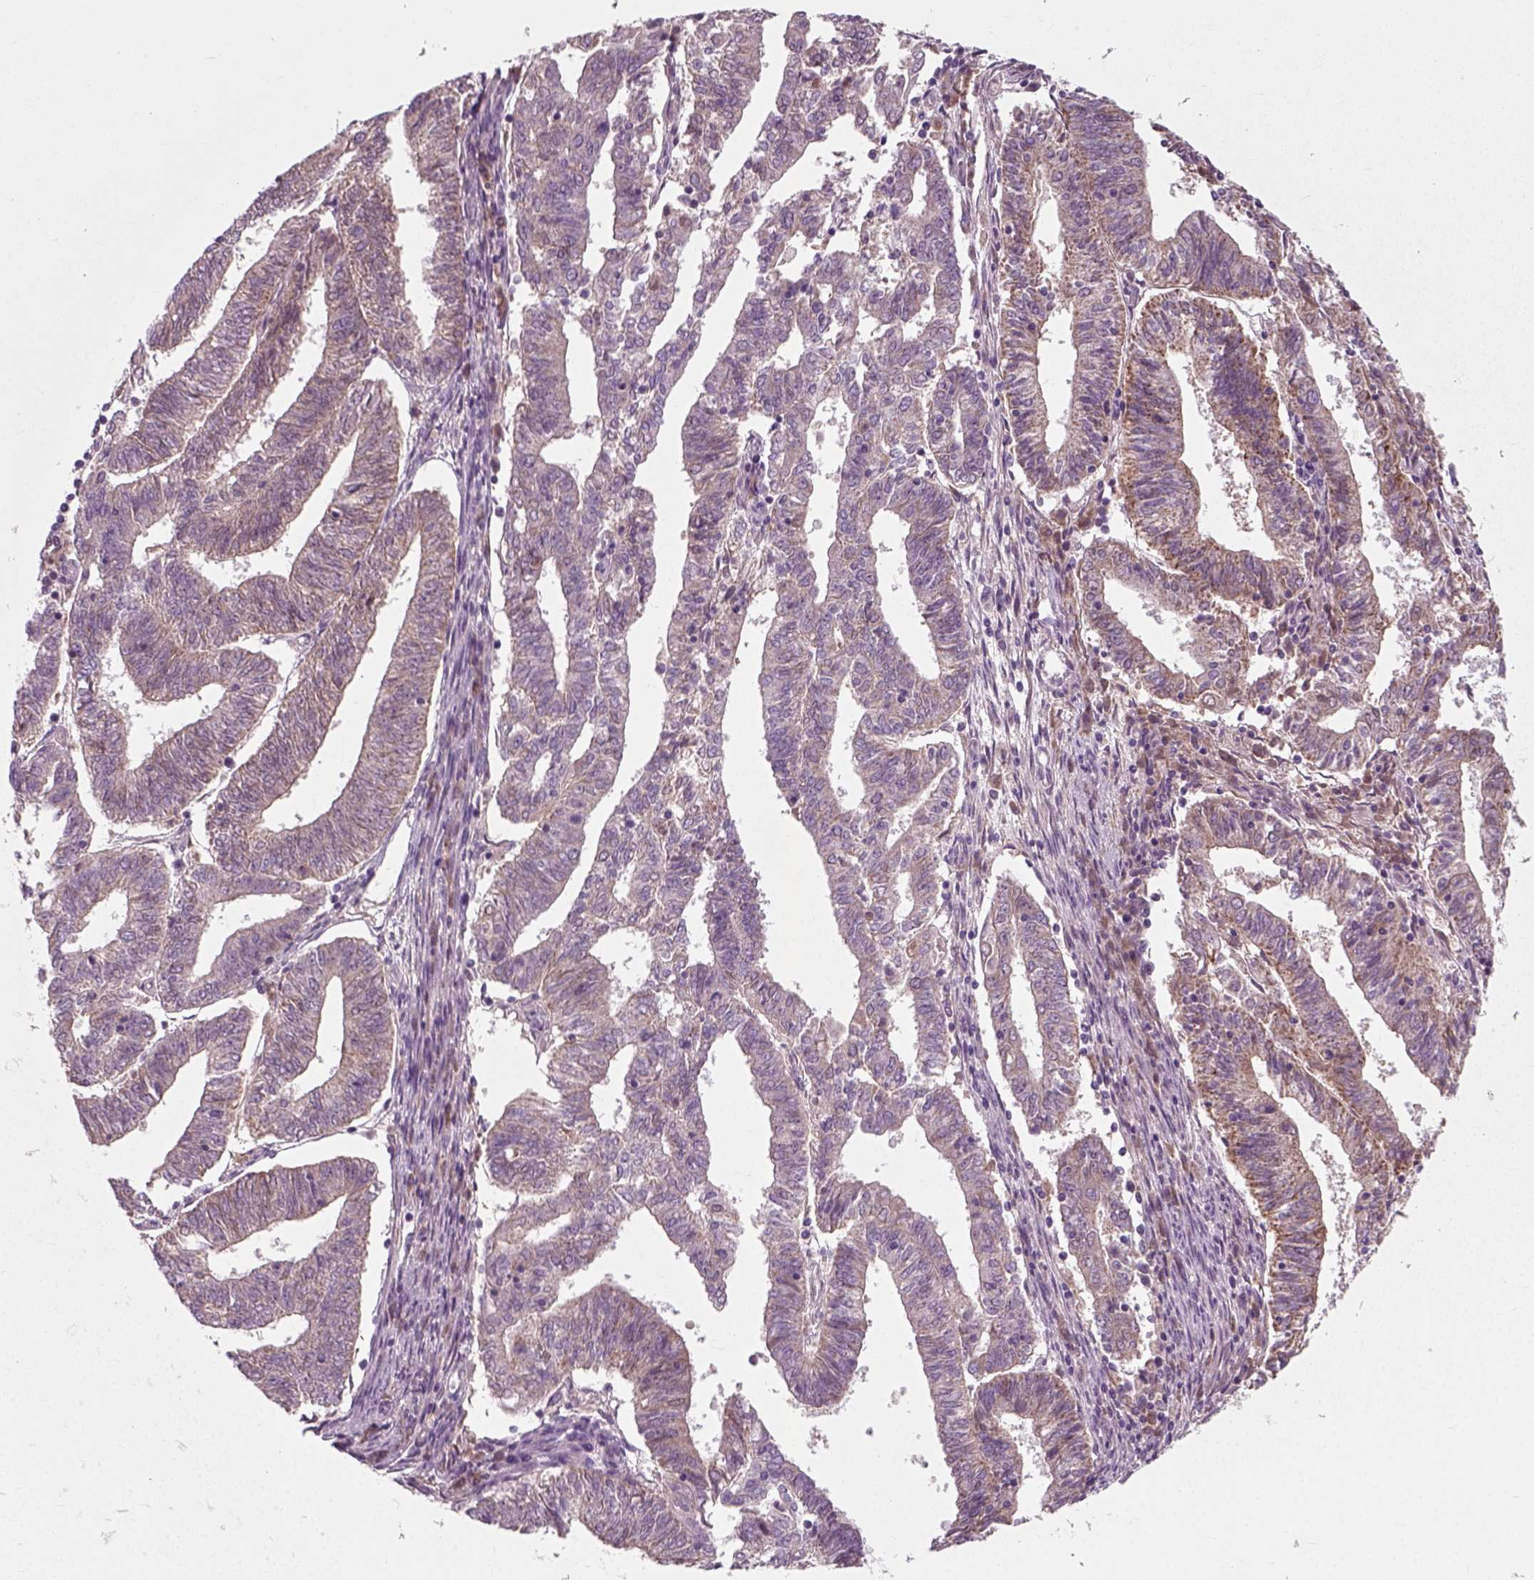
{"staining": {"intensity": "moderate", "quantity": "25%-75%", "location": "cytoplasmic/membranous"}, "tissue": "endometrial cancer", "cell_type": "Tumor cells", "image_type": "cancer", "snomed": [{"axis": "morphology", "description": "Adenocarcinoma, NOS"}, {"axis": "topography", "description": "Endometrium"}], "caption": "DAB immunohistochemical staining of endometrial cancer shows moderate cytoplasmic/membranous protein positivity in approximately 25%-75% of tumor cells.", "gene": "RND2", "patient": {"sex": "female", "age": 82}}